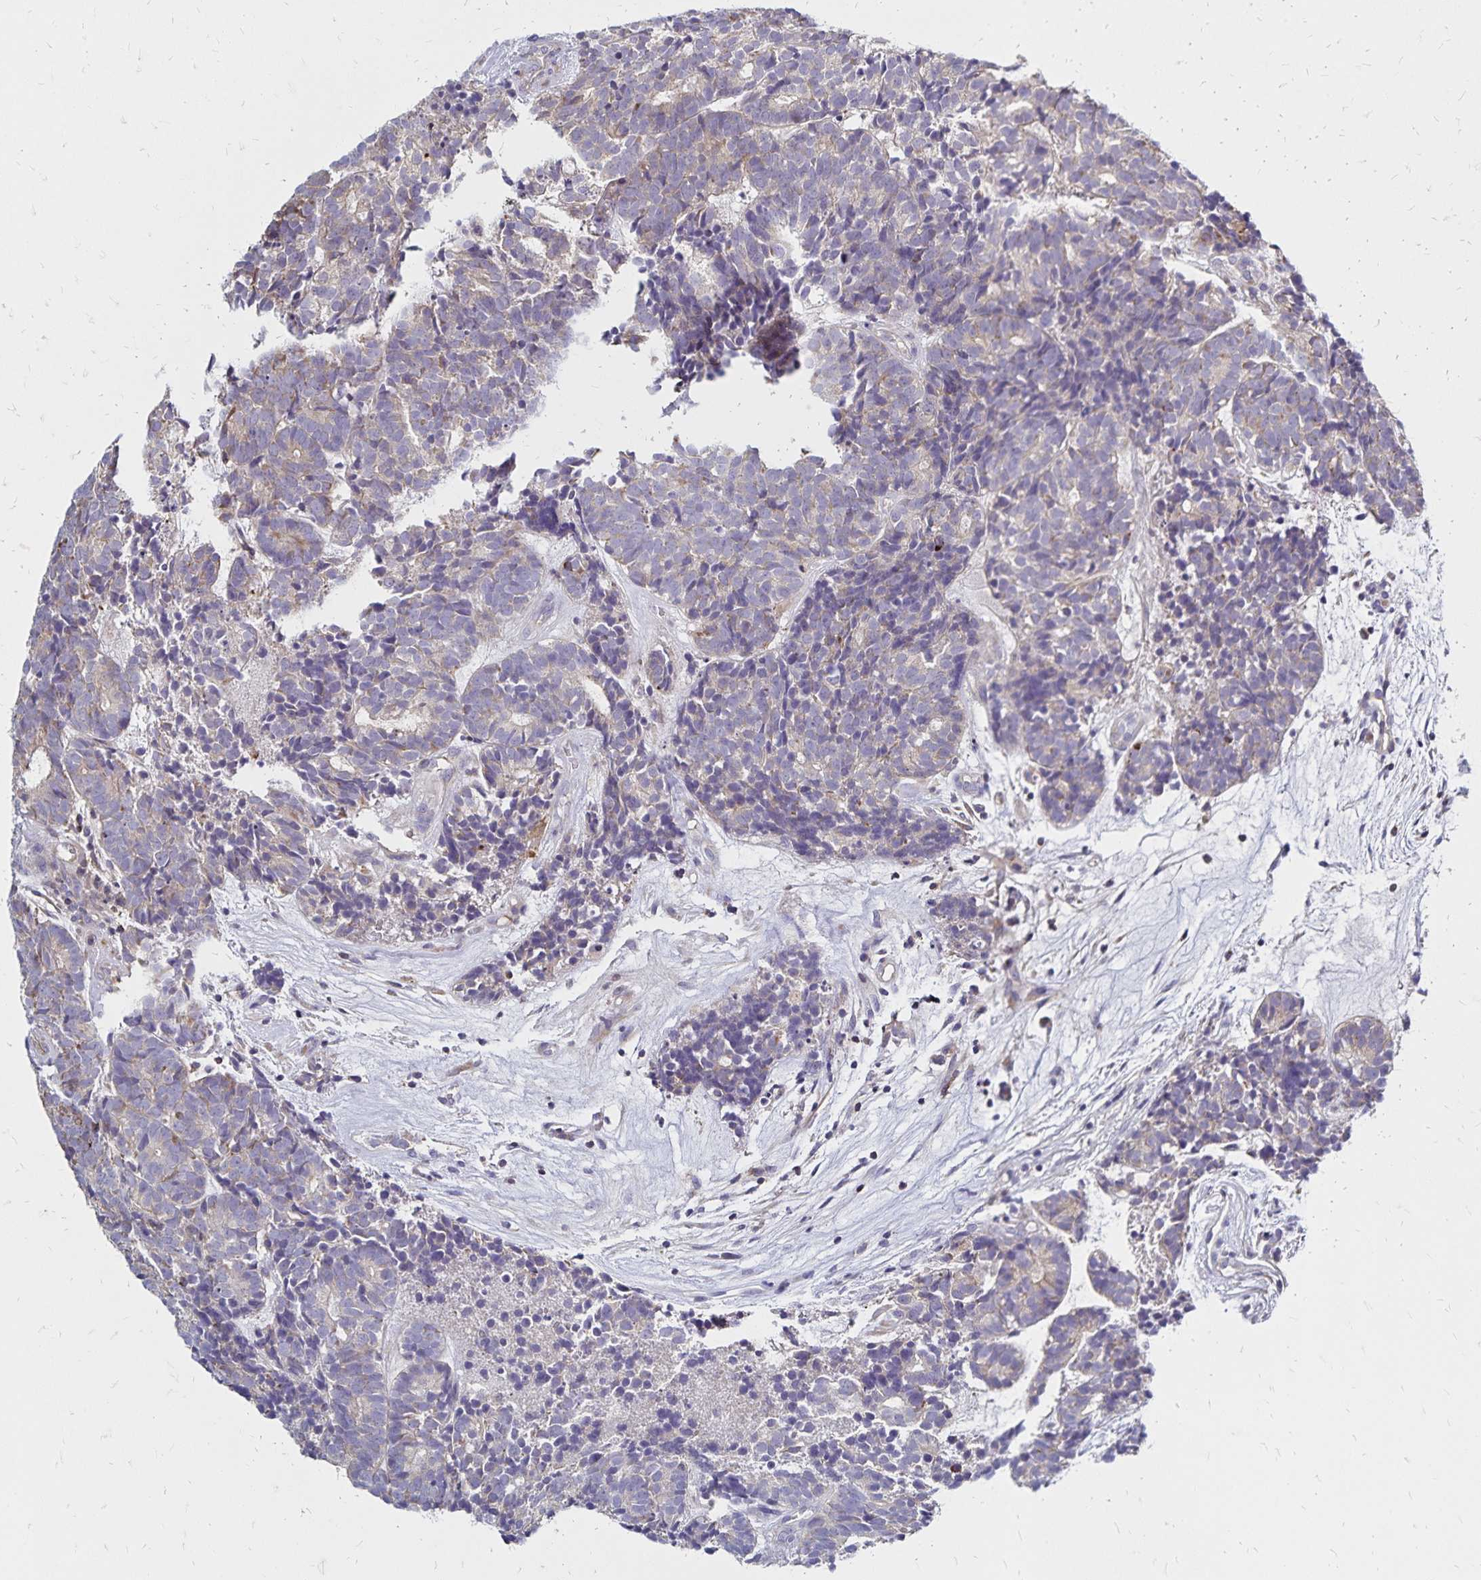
{"staining": {"intensity": "weak", "quantity": ">75%", "location": "cytoplasmic/membranous"}, "tissue": "head and neck cancer", "cell_type": "Tumor cells", "image_type": "cancer", "snomed": [{"axis": "morphology", "description": "Adenocarcinoma, NOS"}, {"axis": "topography", "description": "Head-Neck"}], "caption": "Tumor cells demonstrate low levels of weak cytoplasmic/membranous expression in about >75% of cells in adenocarcinoma (head and neck). (DAB = brown stain, brightfield microscopy at high magnification).", "gene": "NAGPA", "patient": {"sex": "female", "age": 81}}